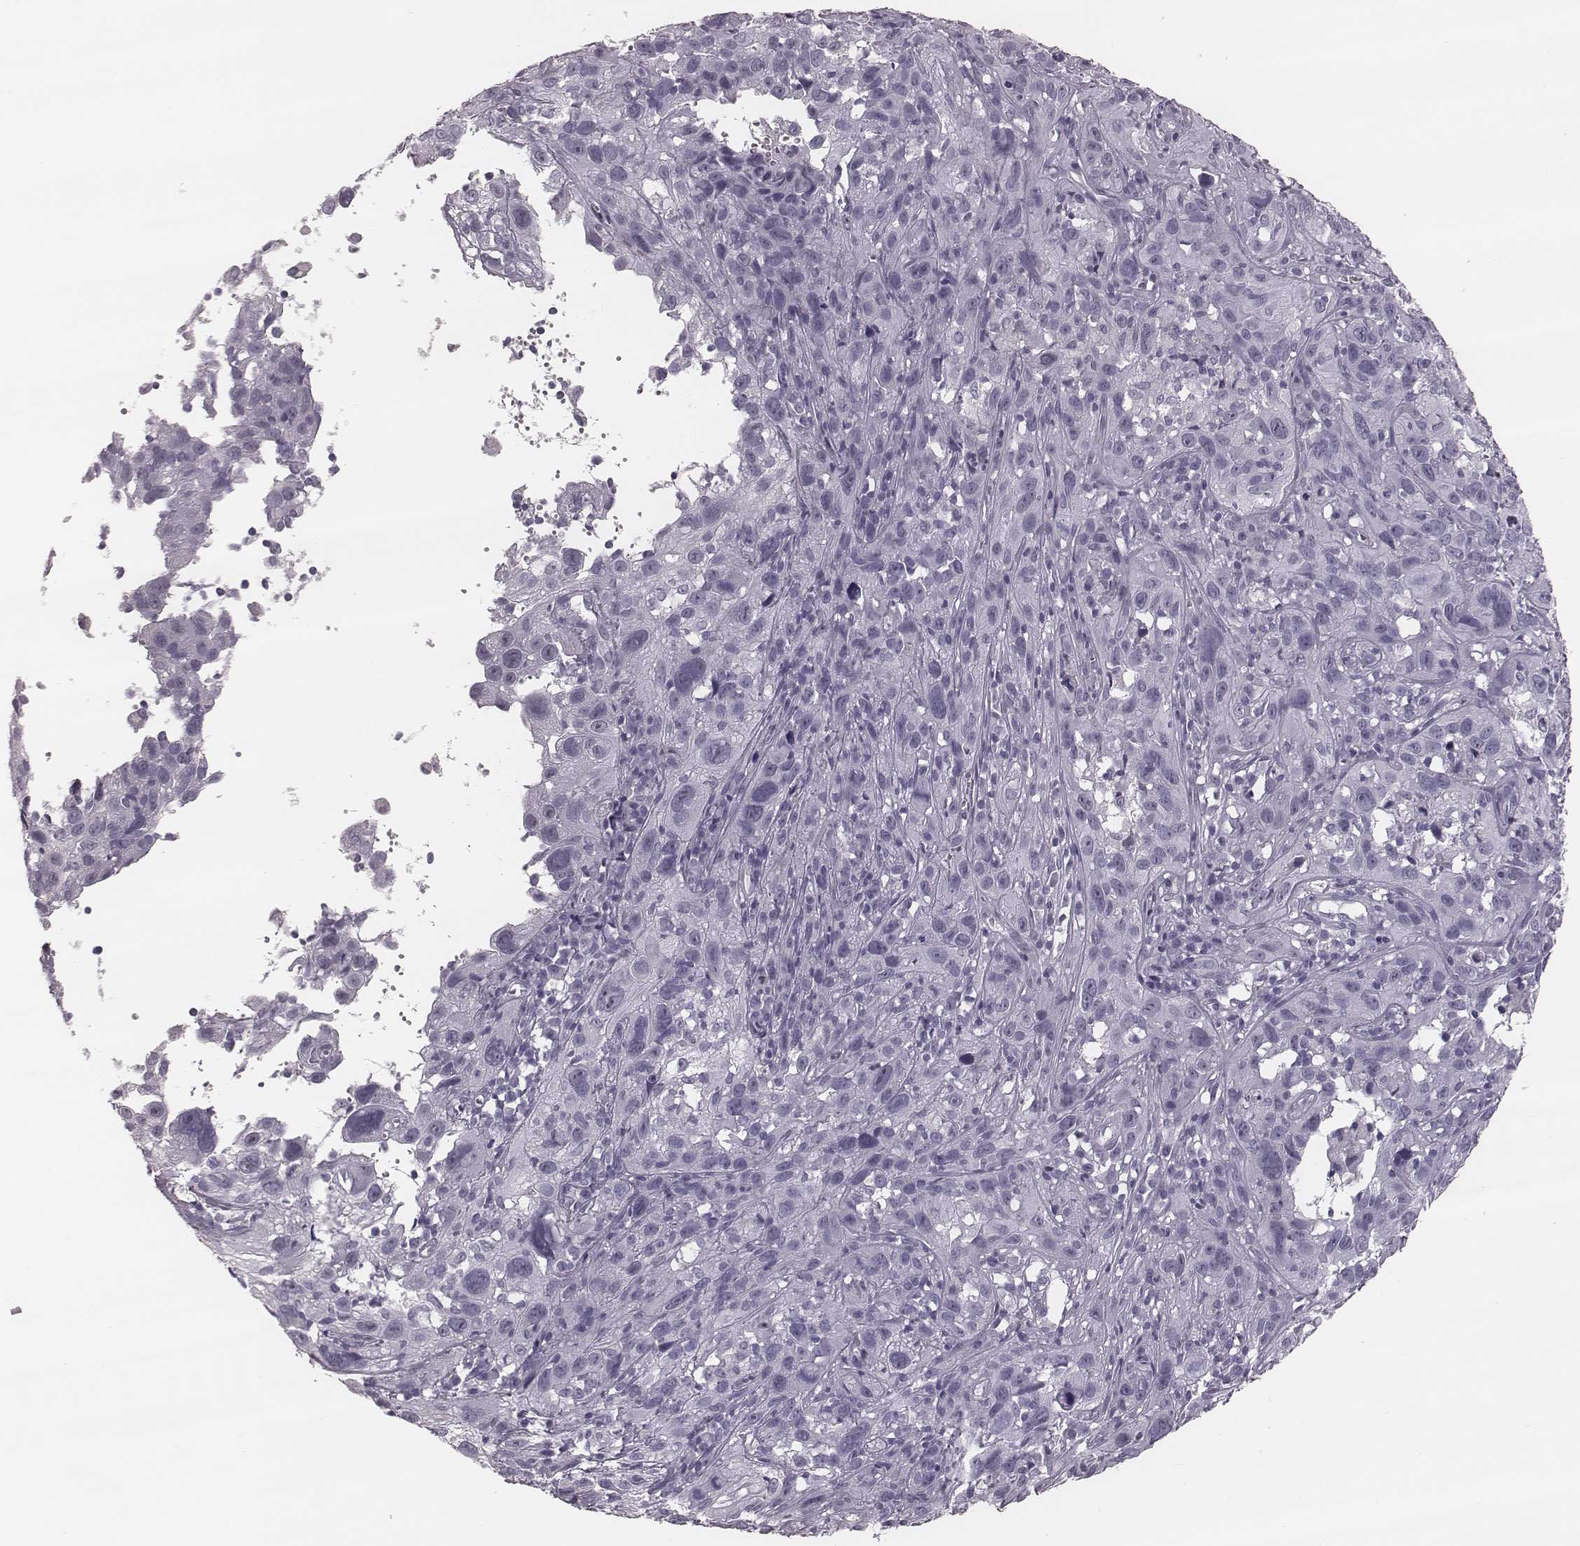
{"staining": {"intensity": "negative", "quantity": "none", "location": "none"}, "tissue": "cervical cancer", "cell_type": "Tumor cells", "image_type": "cancer", "snomed": [{"axis": "morphology", "description": "Squamous cell carcinoma, NOS"}, {"axis": "topography", "description": "Cervix"}], "caption": "The IHC image has no significant expression in tumor cells of squamous cell carcinoma (cervical) tissue. The staining is performed using DAB brown chromogen with nuclei counter-stained in using hematoxylin.", "gene": "KRT74", "patient": {"sex": "female", "age": 37}}